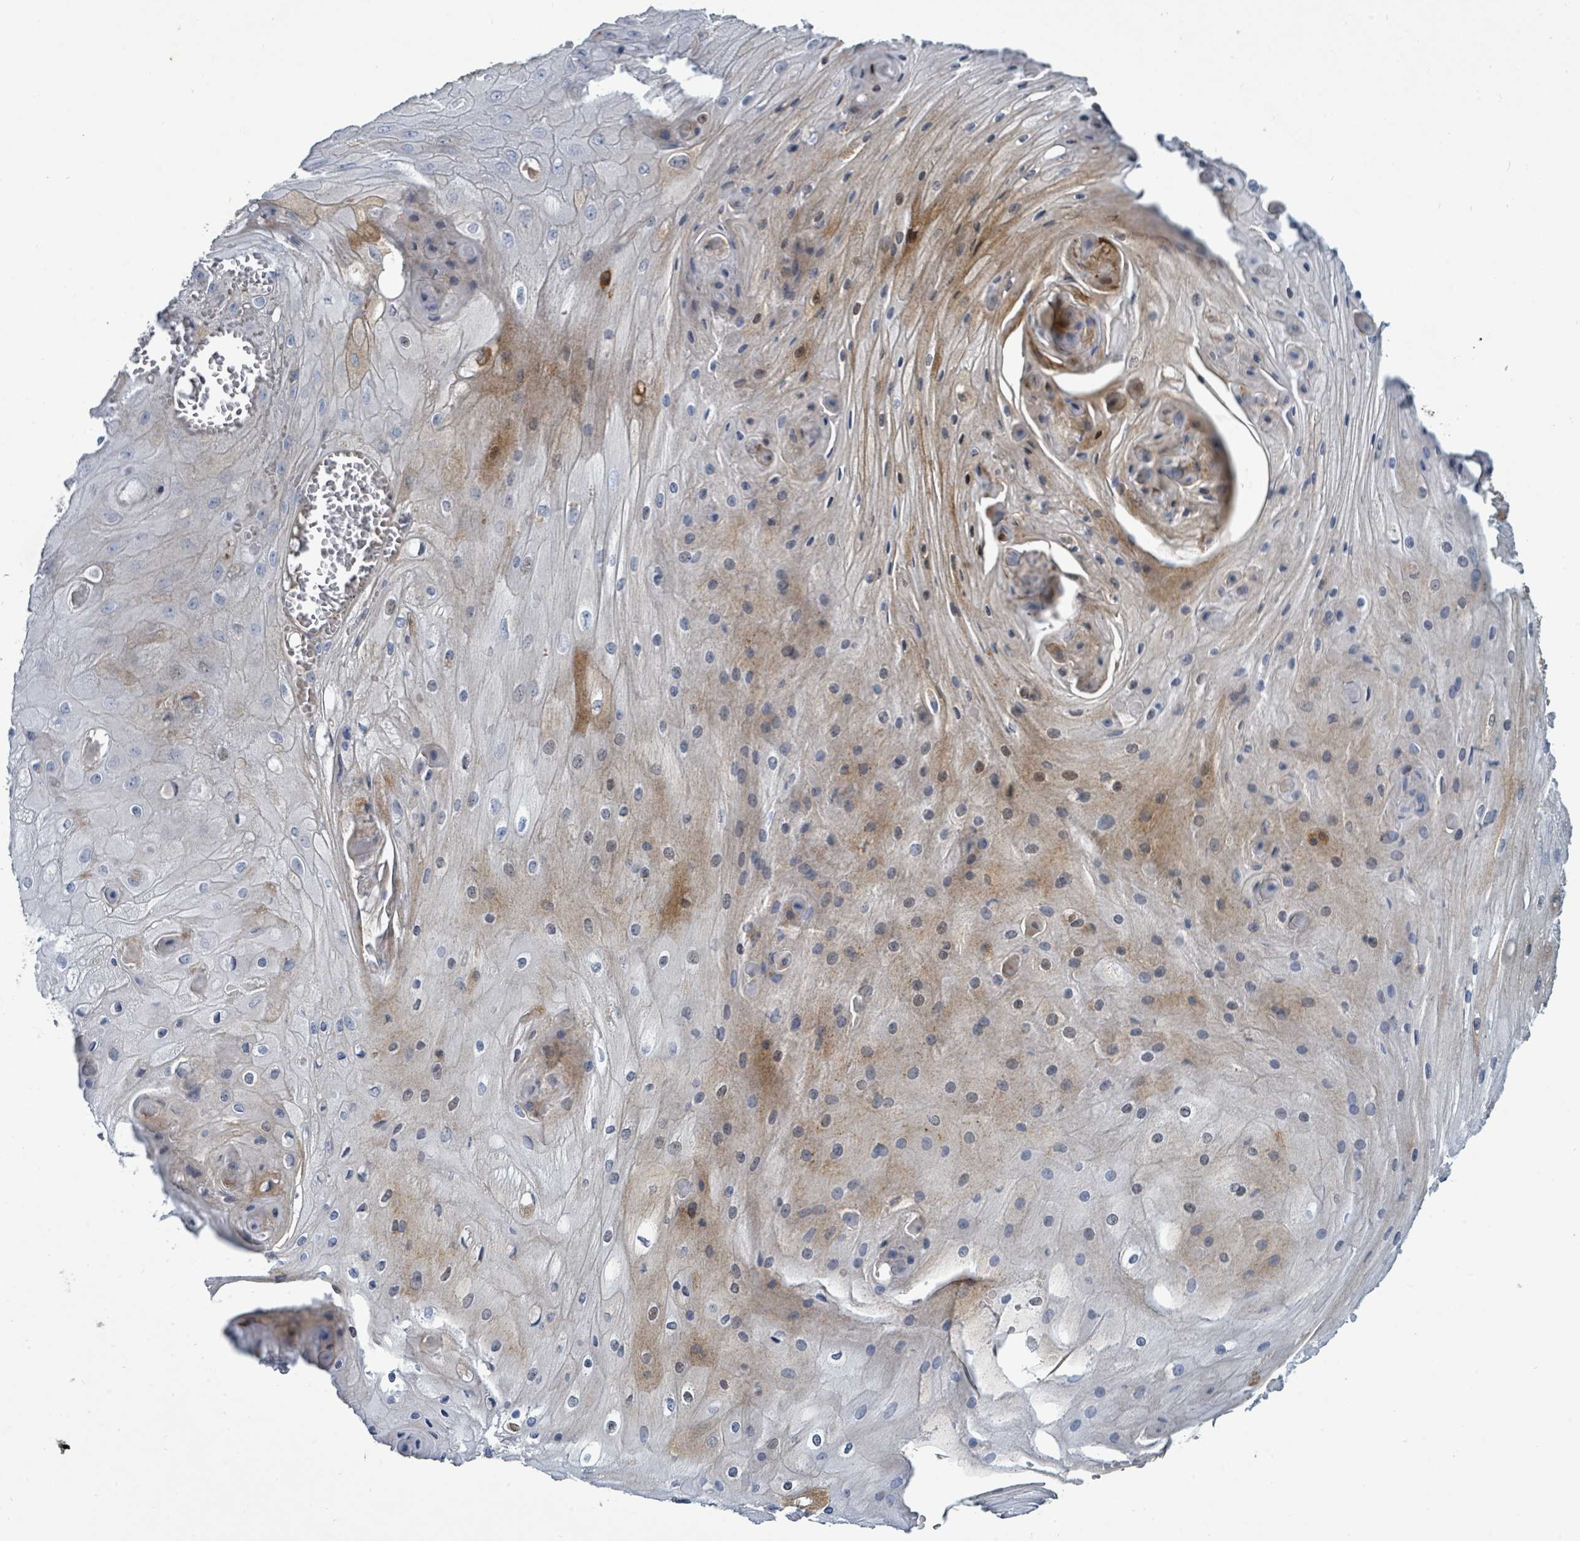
{"staining": {"intensity": "moderate", "quantity": "<25%", "location": "cytoplasmic/membranous"}, "tissue": "skin cancer", "cell_type": "Tumor cells", "image_type": "cancer", "snomed": [{"axis": "morphology", "description": "Squamous cell carcinoma, NOS"}, {"axis": "topography", "description": "Skin"}], "caption": "Brown immunohistochemical staining in skin squamous cell carcinoma demonstrates moderate cytoplasmic/membranous staining in about <25% of tumor cells. The staining was performed using DAB (3,3'-diaminobenzidine) to visualize the protein expression in brown, while the nuclei were stained in blue with hematoxylin (Magnification: 20x).", "gene": "IFIT1", "patient": {"sex": "male", "age": 70}}